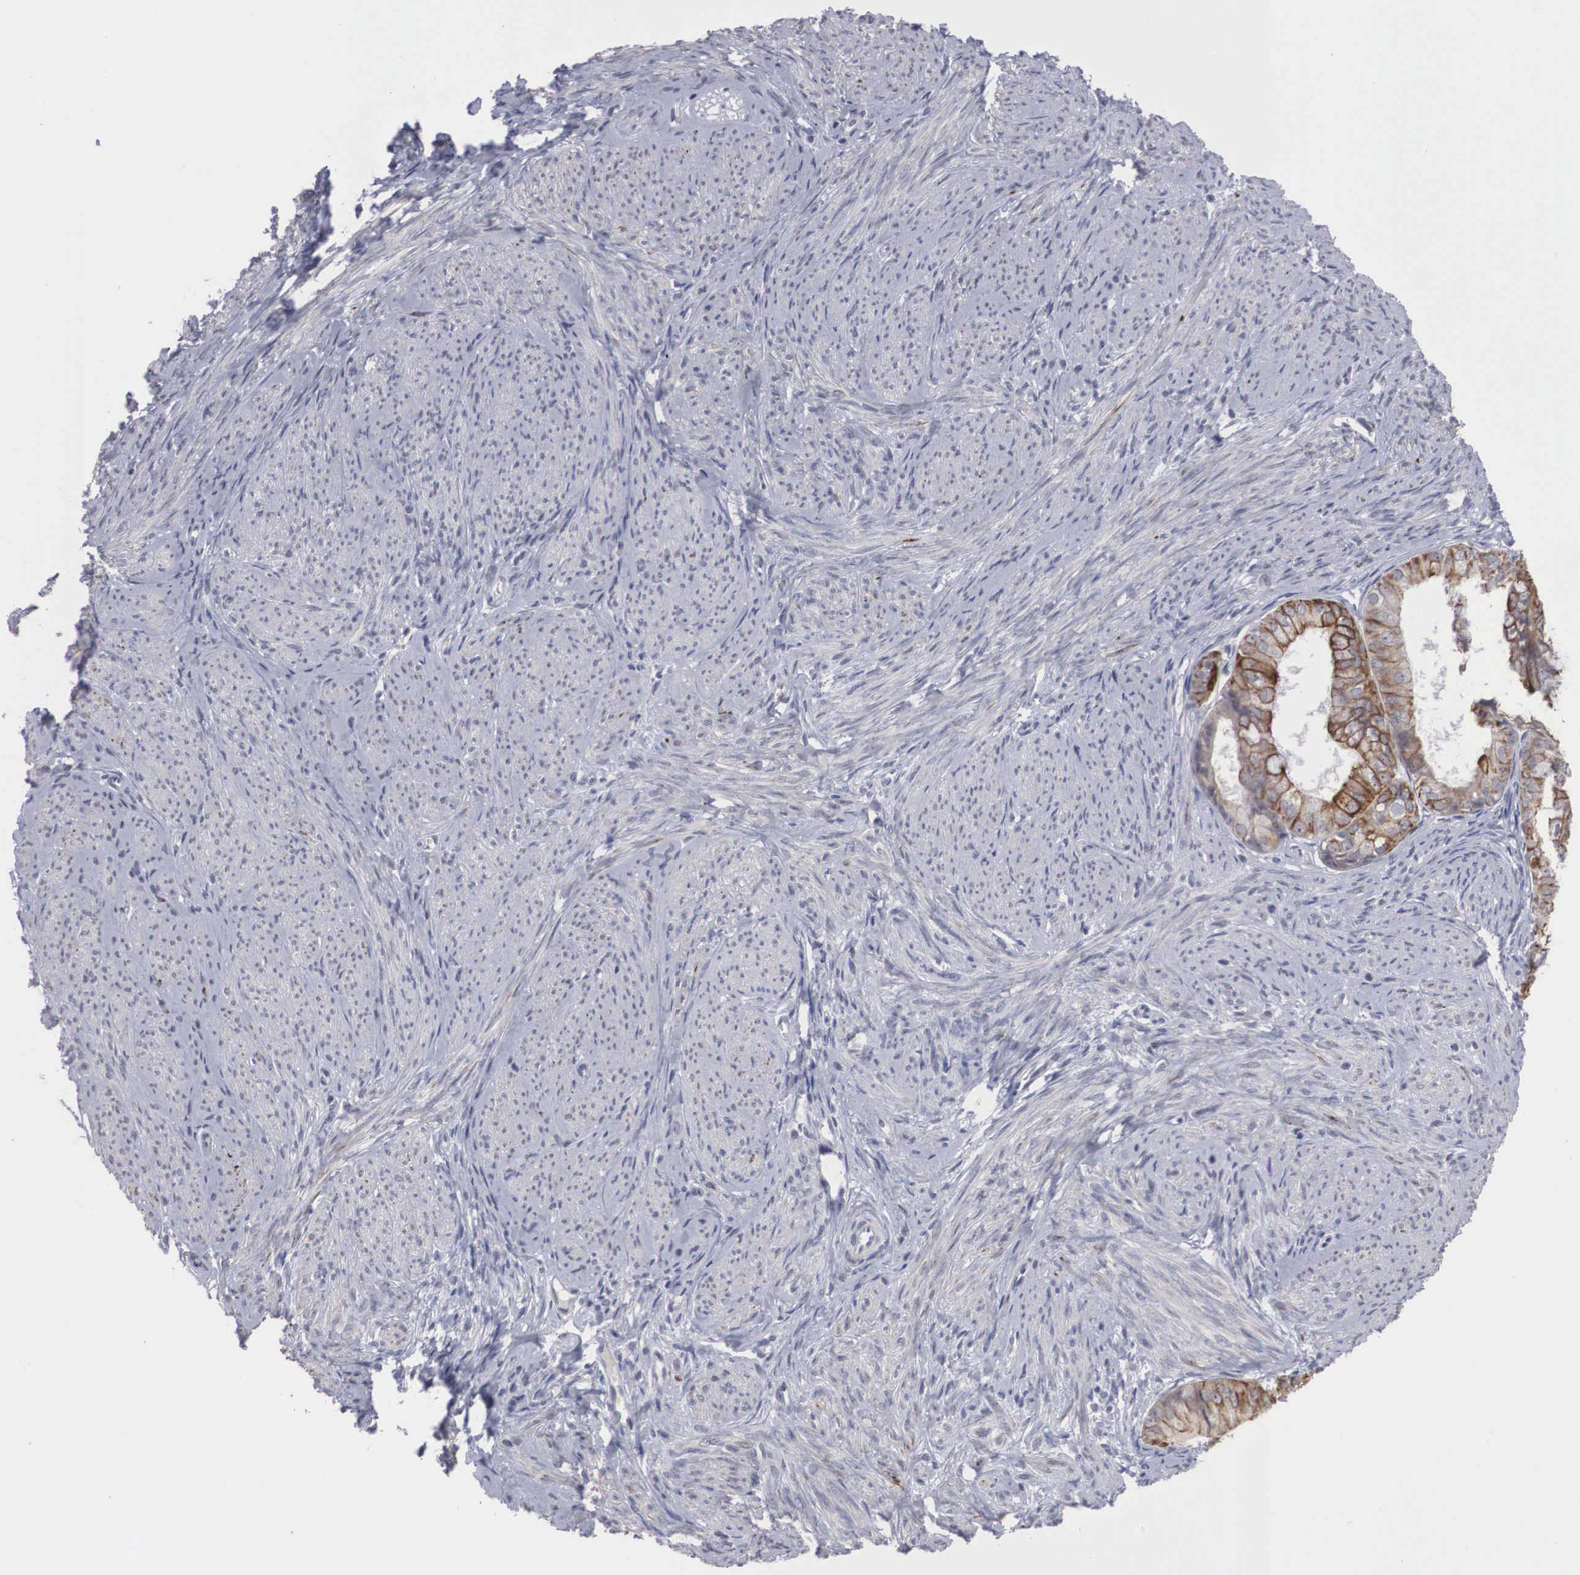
{"staining": {"intensity": "weak", "quantity": "25%-75%", "location": "cytoplasmic/membranous"}, "tissue": "endometrial cancer", "cell_type": "Tumor cells", "image_type": "cancer", "snomed": [{"axis": "morphology", "description": "Adenocarcinoma, NOS"}, {"axis": "topography", "description": "Endometrium"}], "caption": "IHC (DAB) staining of adenocarcinoma (endometrial) shows weak cytoplasmic/membranous protein expression in about 25%-75% of tumor cells. The protein is stained brown, and the nuclei are stained in blue (DAB (3,3'-diaminobenzidine) IHC with brightfield microscopy, high magnification).", "gene": "WDR89", "patient": {"sex": "female", "age": 76}}